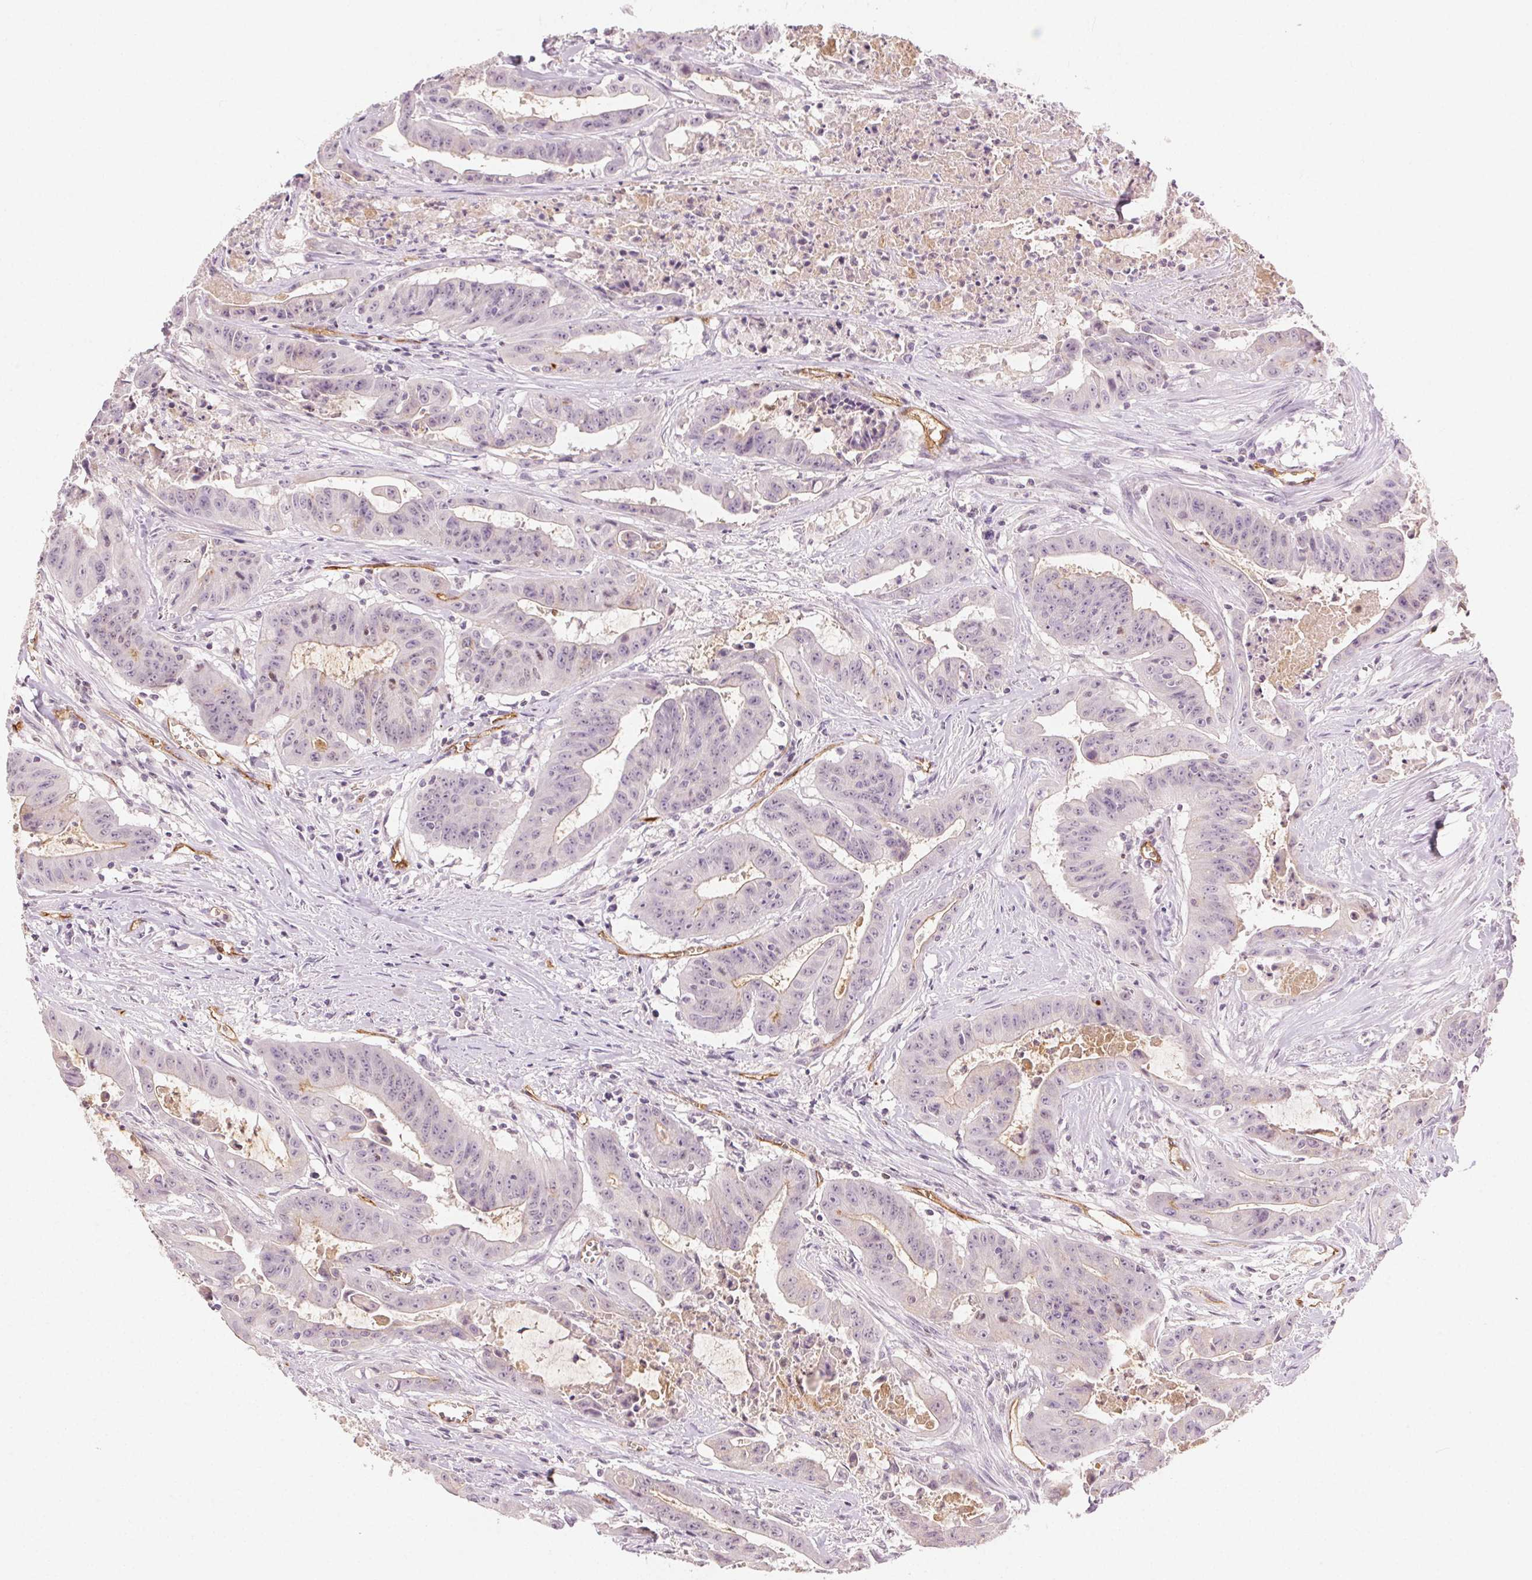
{"staining": {"intensity": "weak", "quantity": "<25%", "location": "cytoplasmic/membranous"}, "tissue": "colorectal cancer", "cell_type": "Tumor cells", "image_type": "cancer", "snomed": [{"axis": "morphology", "description": "Adenocarcinoma, NOS"}, {"axis": "topography", "description": "Colon"}], "caption": "Protein analysis of colorectal cancer (adenocarcinoma) displays no significant expression in tumor cells.", "gene": "PODXL", "patient": {"sex": "male", "age": 33}}